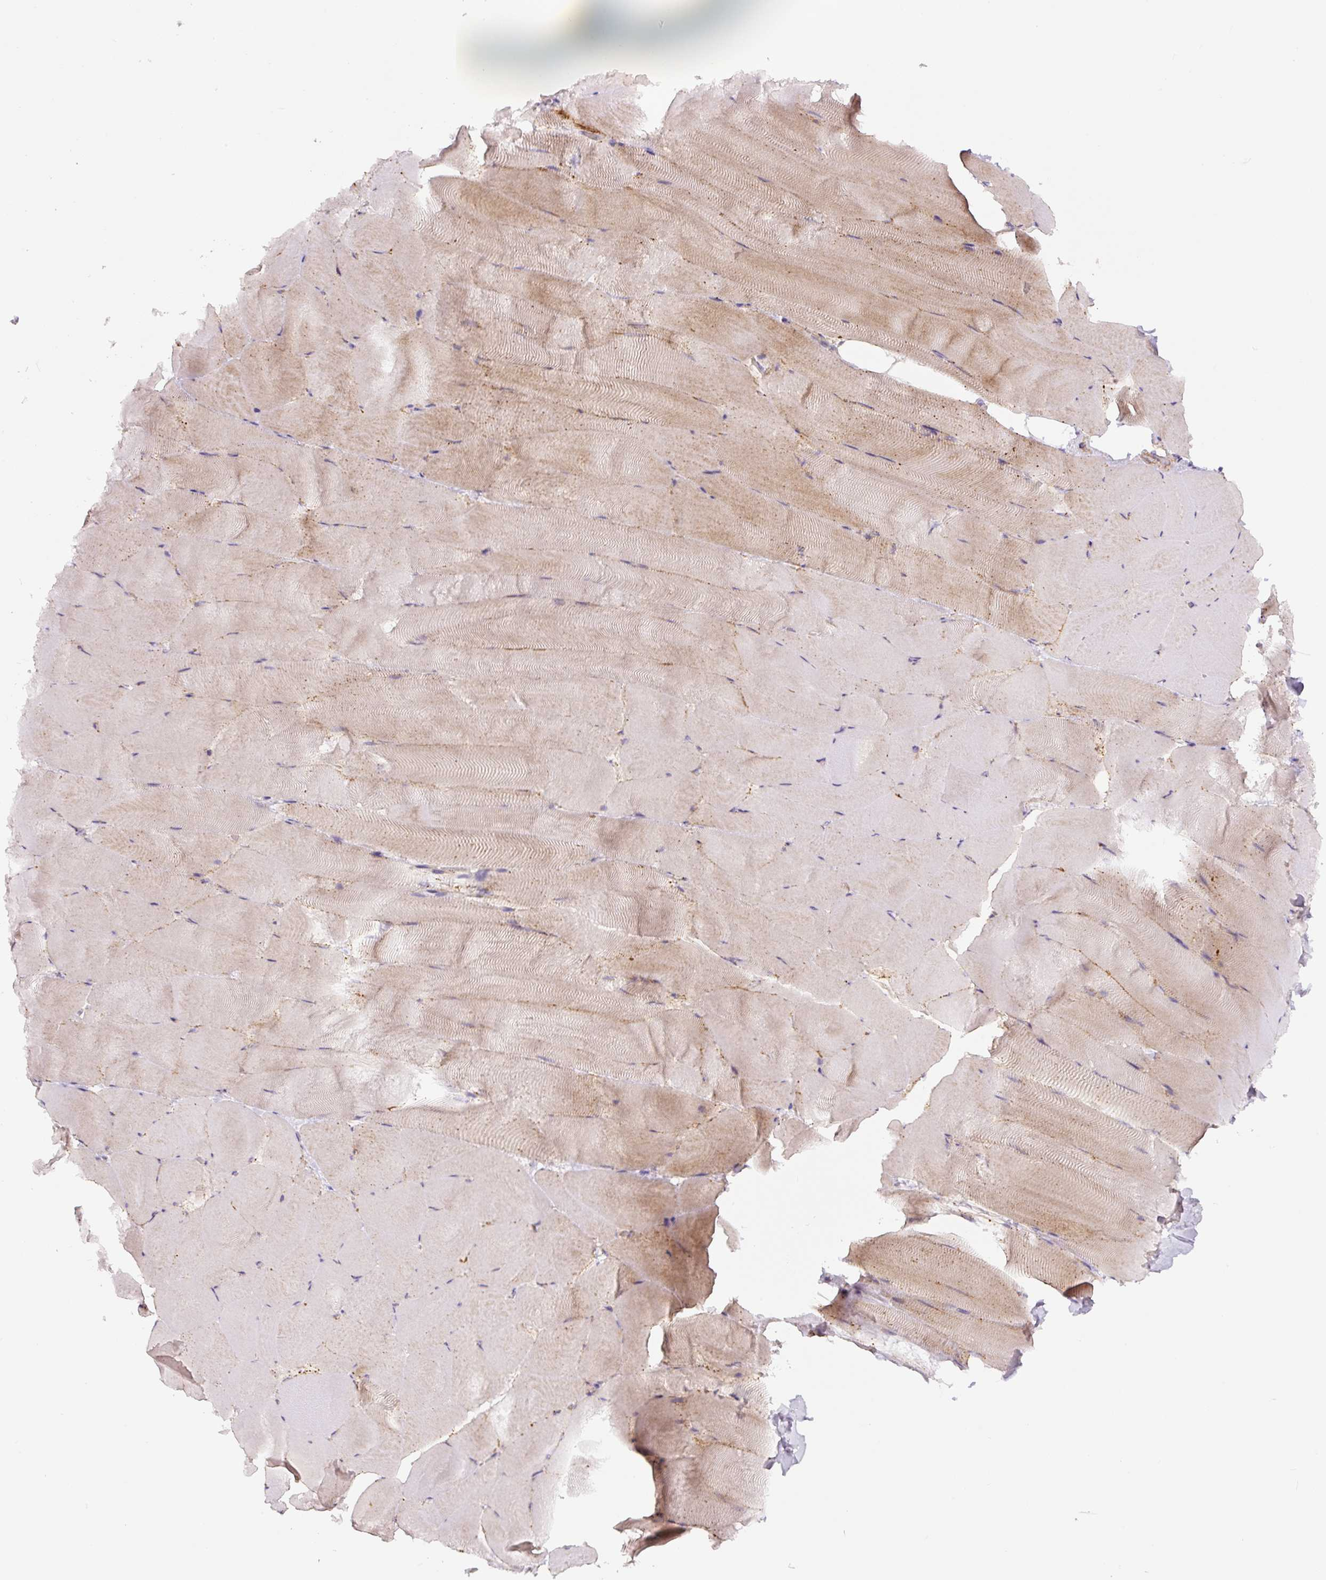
{"staining": {"intensity": "weak", "quantity": "<25%", "location": "cytoplasmic/membranous"}, "tissue": "skeletal muscle", "cell_type": "Myocytes", "image_type": "normal", "snomed": [{"axis": "morphology", "description": "Normal tissue, NOS"}, {"axis": "topography", "description": "Skeletal muscle"}], "caption": "Myocytes are negative for brown protein staining in benign skeletal muscle. The staining was performed using DAB (3,3'-diaminobenzidine) to visualize the protein expression in brown, while the nuclei were stained in blue with hematoxylin (Magnification: 20x).", "gene": "ZSWIM7", "patient": {"sex": "female", "age": 64}}